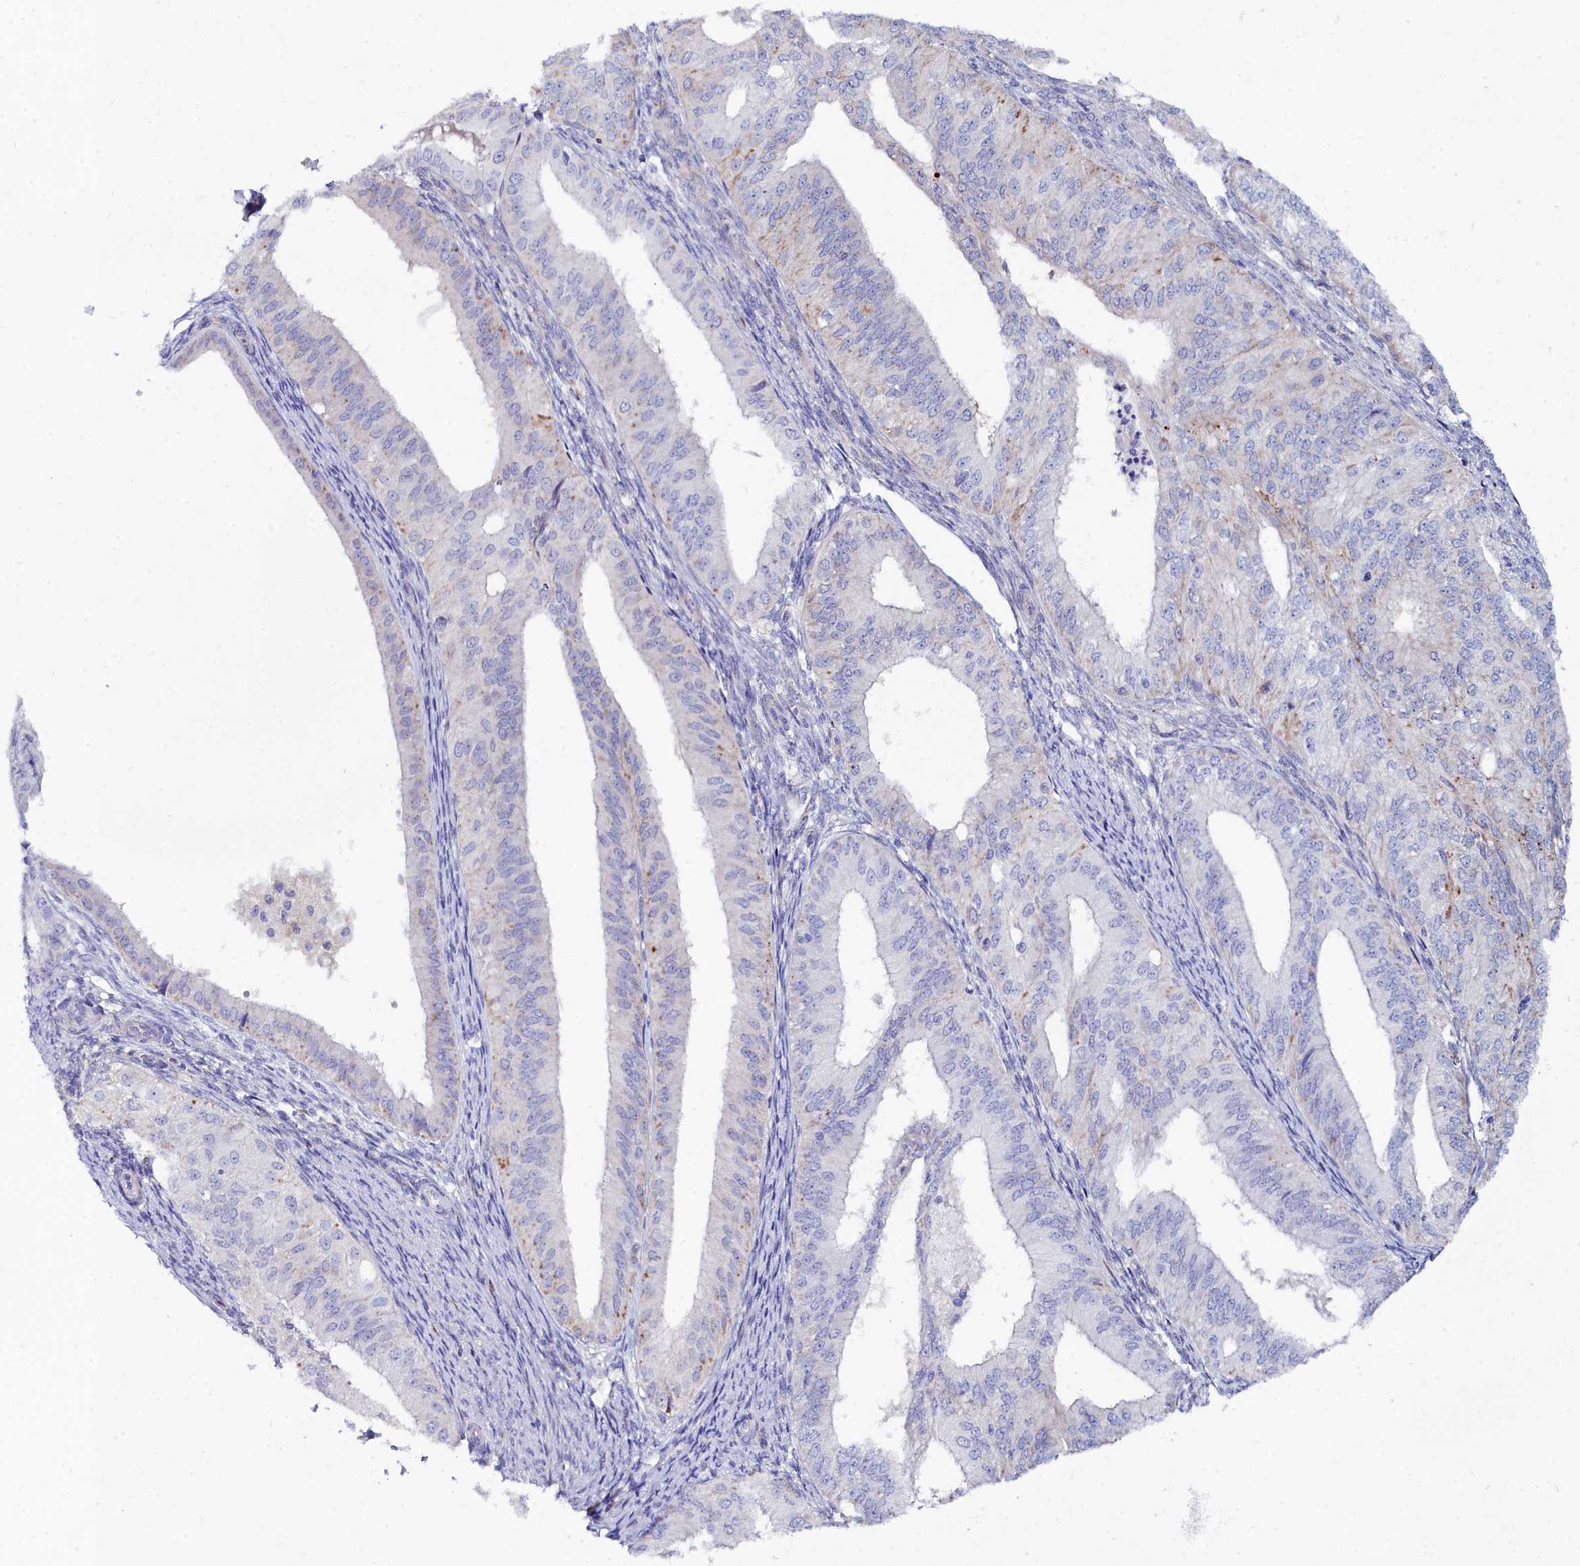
{"staining": {"intensity": "moderate", "quantity": "<25%", "location": "cytoplasmic/membranous"}, "tissue": "endometrial cancer", "cell_type": "Tumor cells", "image_type": "cancer", "snomed": [{"axis": "morphology", "description": "Adenocarcinoma, NOS"}, {"axis": "topography", "description": "Endometrium"}], "caption": "IHC photomicrograph of human endometrial adenocarcinoma stained for a protein (brown), which demonstrates low levels of moderate cytoplasmic/membranous staining in approximately <25% of tumor cells.", "gene": "SLC49A3", "patient": {"sex": "female", "age": 50}}